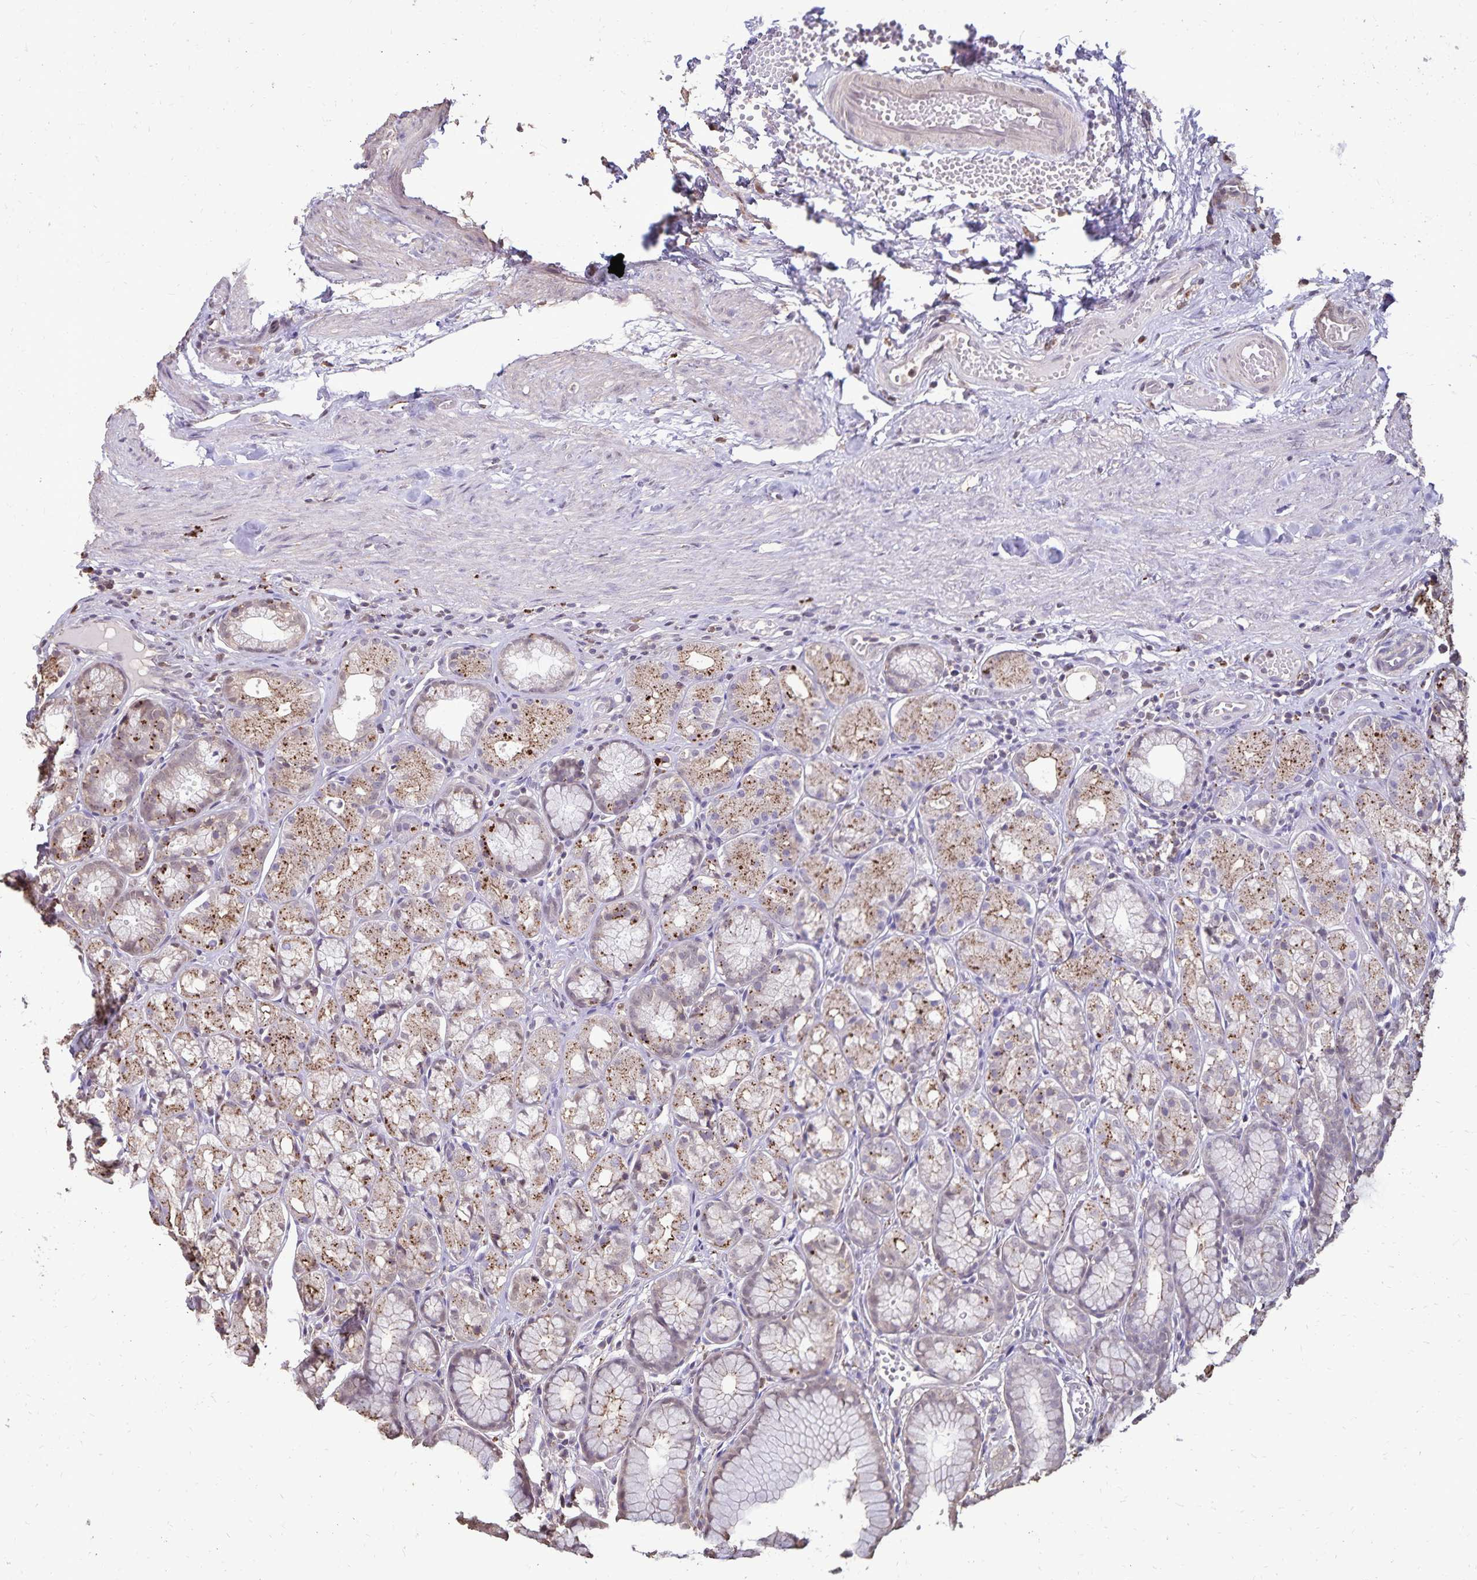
{"staining": {"intensity": "moderate", "quantity": ">75%", "location": "cytoplasmic/membranous"}, "tissue": "stomach", "cell_type": "Glandular cells", "image_type": "normal", "snomed": [{"axis": "morphology", "description": "Normal tissue, NOS"}, {"axis": "topography", "description": "Stomach"}], "caption": "Protein staining of benign stomach reveals moderate cytoplasmic/membranous staining in approximately >75% of glandular cells.", "gene": "CHMP1B", "patient": {"sex": "male", "age": 70}}